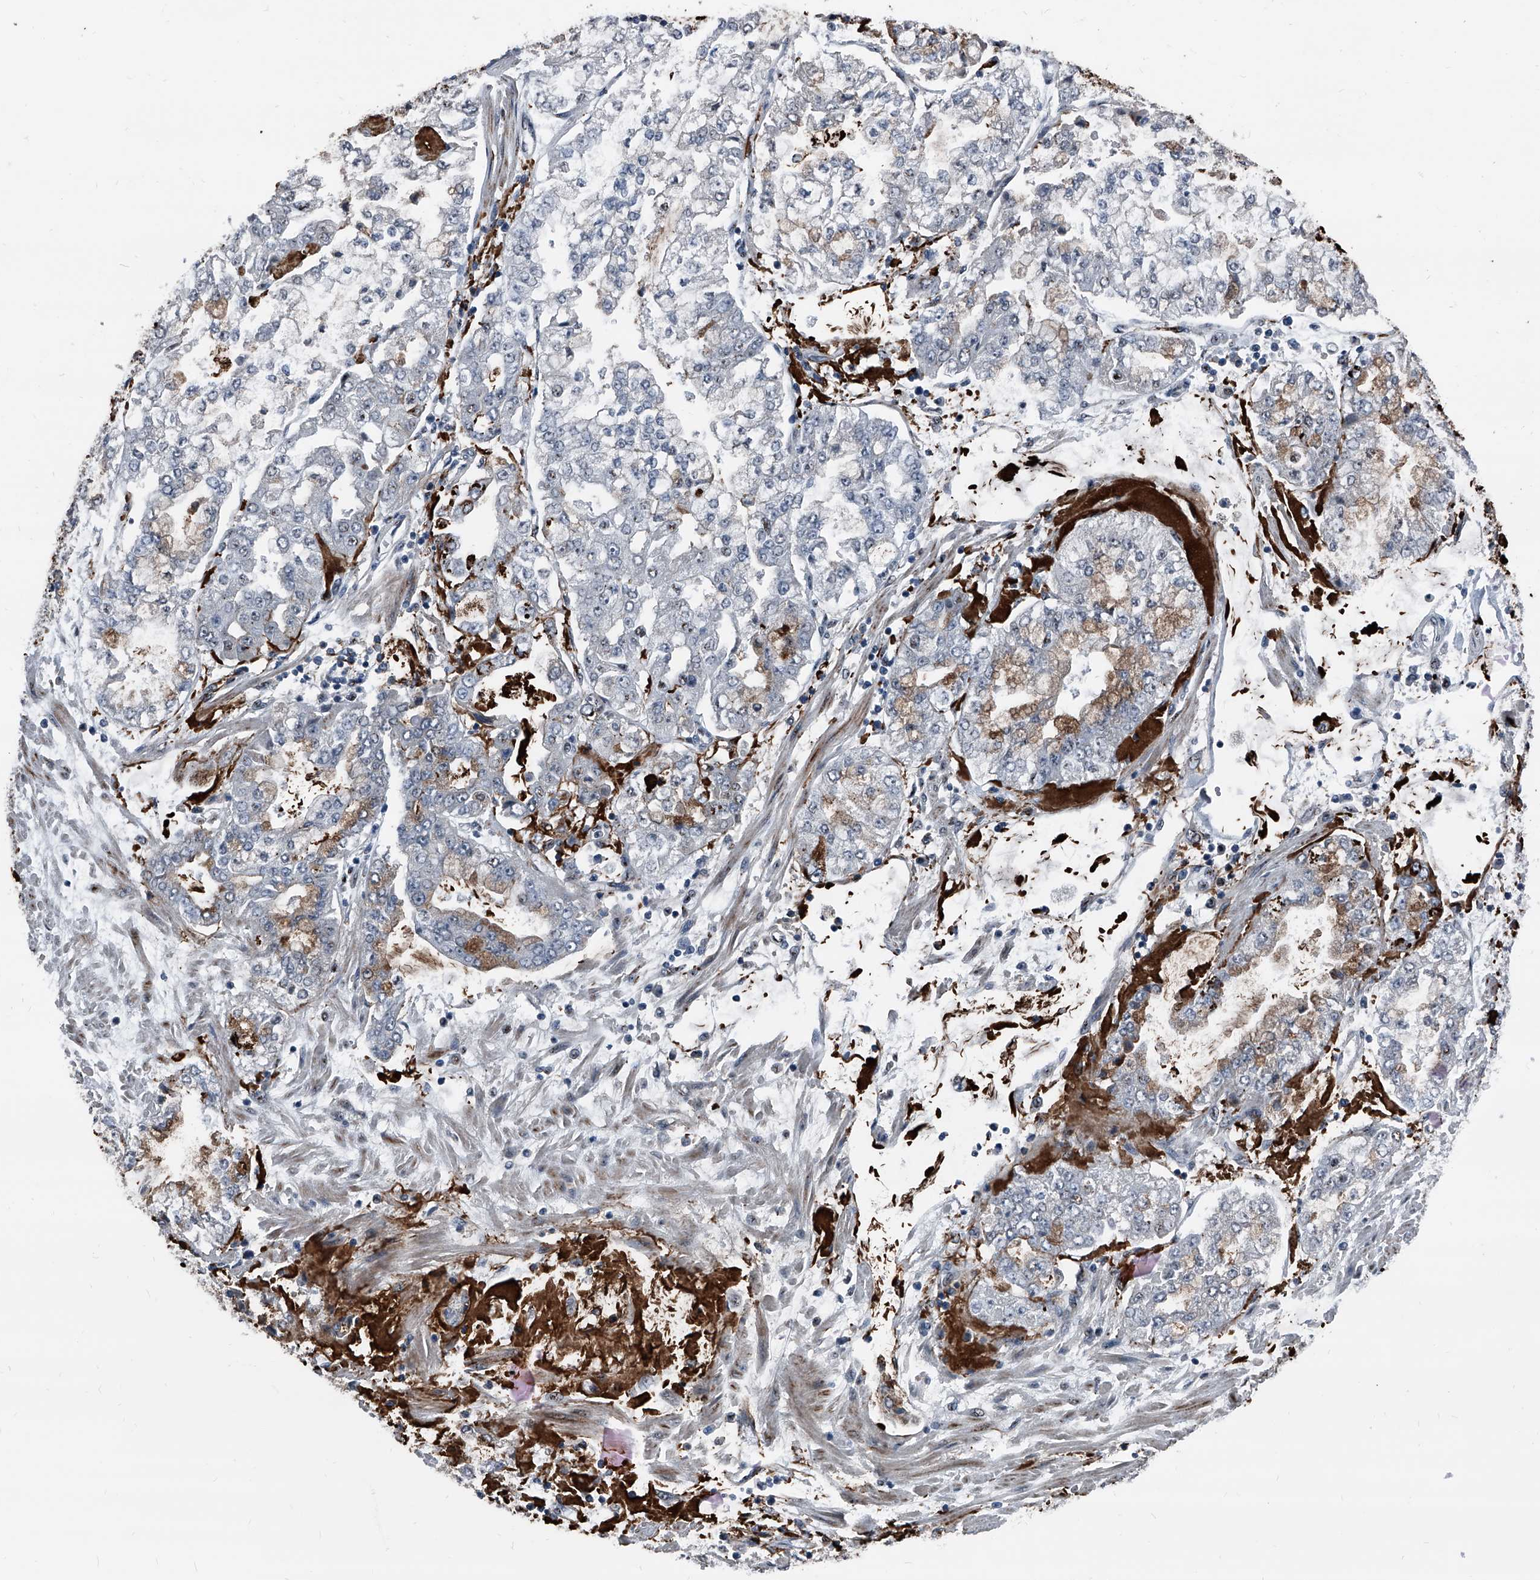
{"staining": {"intensity": "weak", "quantity": "<25%", "location": "cytoplasmic/membranous"}, "tissue": "stomach cancer", "cell_type": "Tumor cells", "image_type": "cancer", "snomed": [{"axis": "morphology", "description": "Adenocarcinoma, NOS"}, {"axis": "topography", "description": "Stomach"}], "caption": "A micrograph of stomach cancer (adenocarcinoma) stained for a protein demonstrates no brown staining in tumor cells.", "gene": "MEN1", "patient": {"sex": "male", "age": 76}}